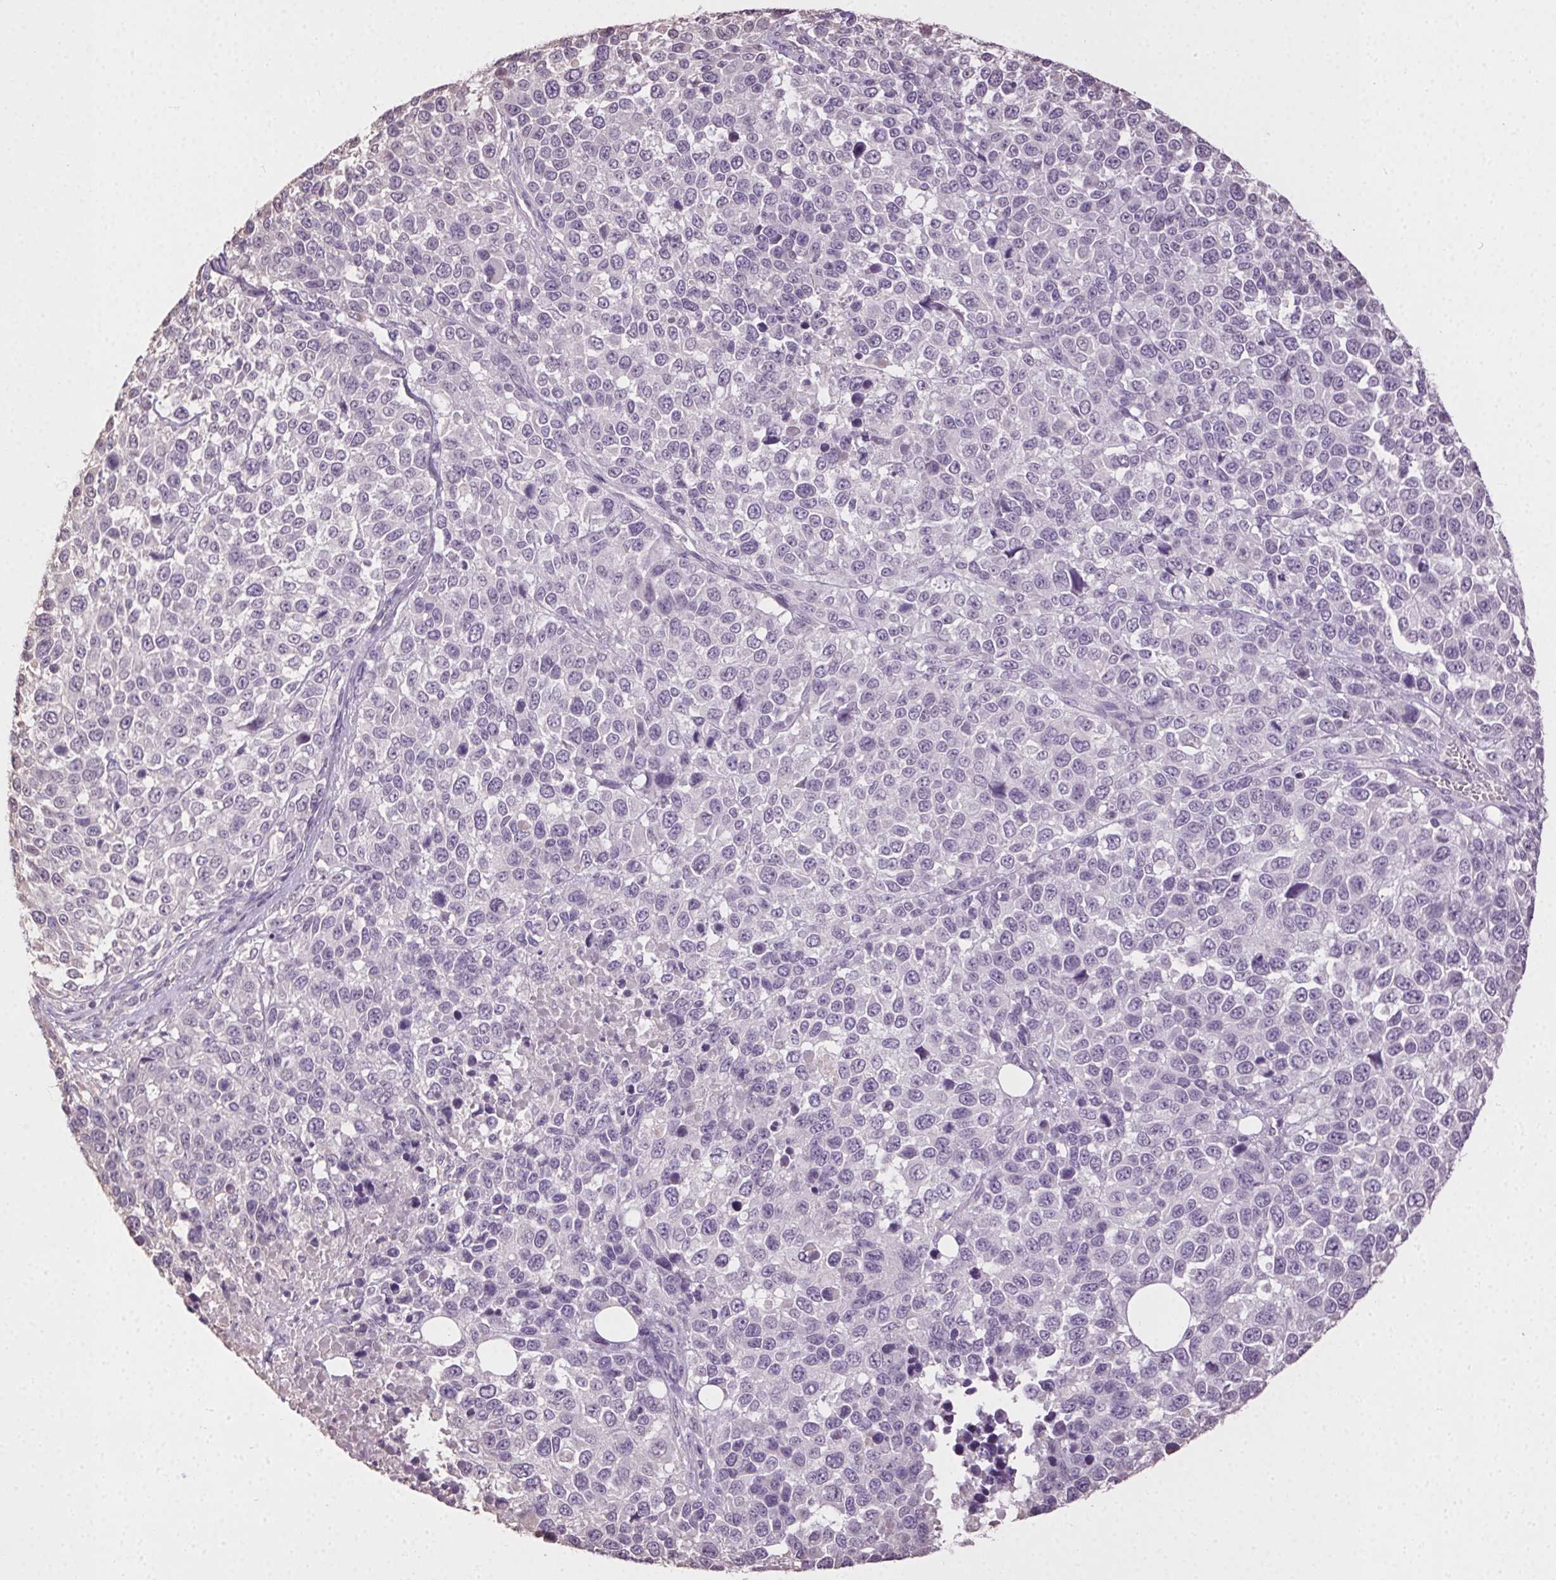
{"staining": {"intensity": "negative", "quantity": "none", "location": "none"}, "tissue": "melanoma", "cell_type": "Tumor cells", "image_type": "cancer", "snomed": [{"axis": "morphology", "description": "Malignant melanoma, Metastatic site"}, {"axis": "topography", "description": "Skin"}], "caption": "This is an IHC micrograph of melanoma. There is no staining in tumor cells.", "gene": "SYCE2", "patient": {"sex": "male", "age": 84}}